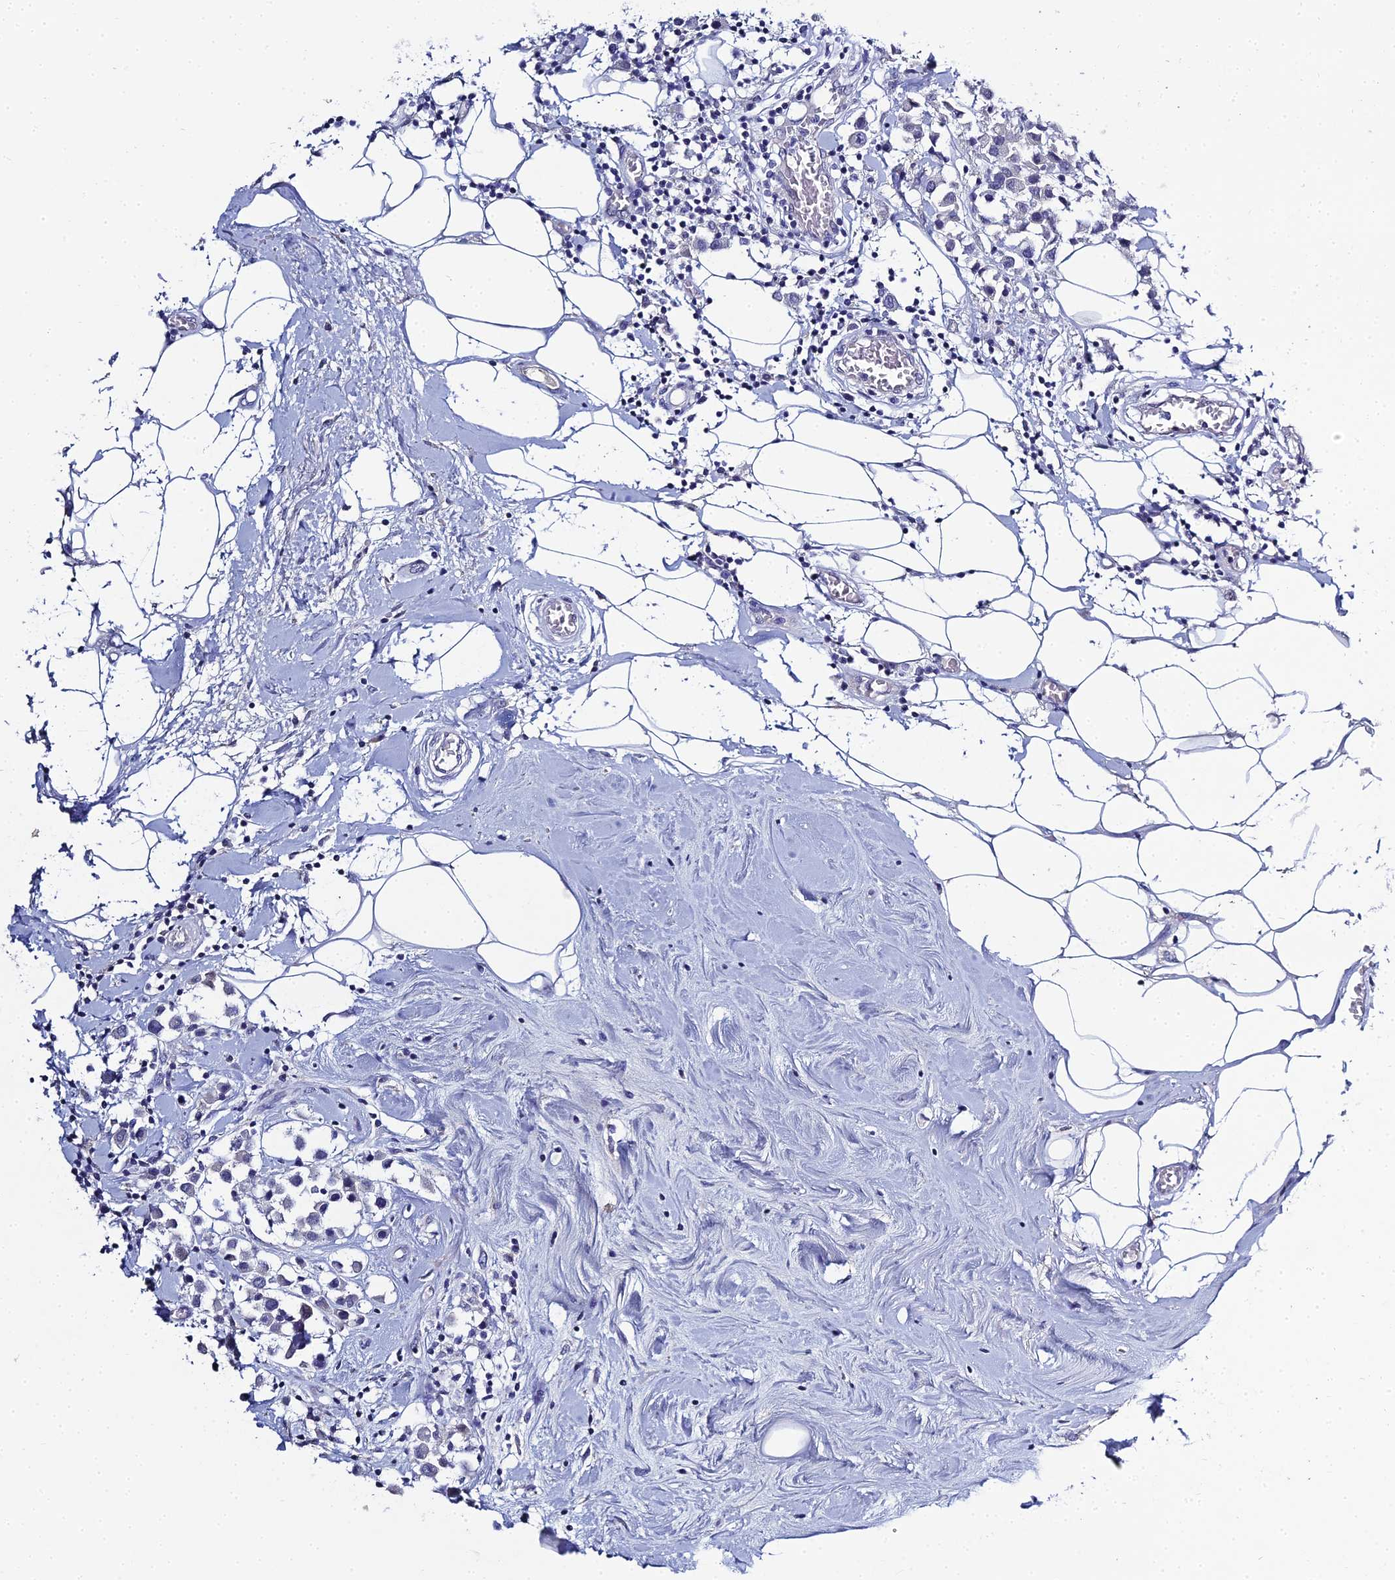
{"staining": {"intensity": "negative", "quantity": "none", "location": "none"}, "tissue": "breast cancer", "cell_type": "Tumor cells", "image_type": "cancer", "snomed": [{"axis": "morphology", "description": "Duct carcinoma"}, {"axis": "topography", "description": "Breast"}], "caption": "DAB (3,3'-diaminobenzidine) immunohistochemical staining of human intraductal carcinoma (breast) displays no significant expression in tumor cells.", "gene": "MUC13", "patient": {"sex": "female", "age": 61}}